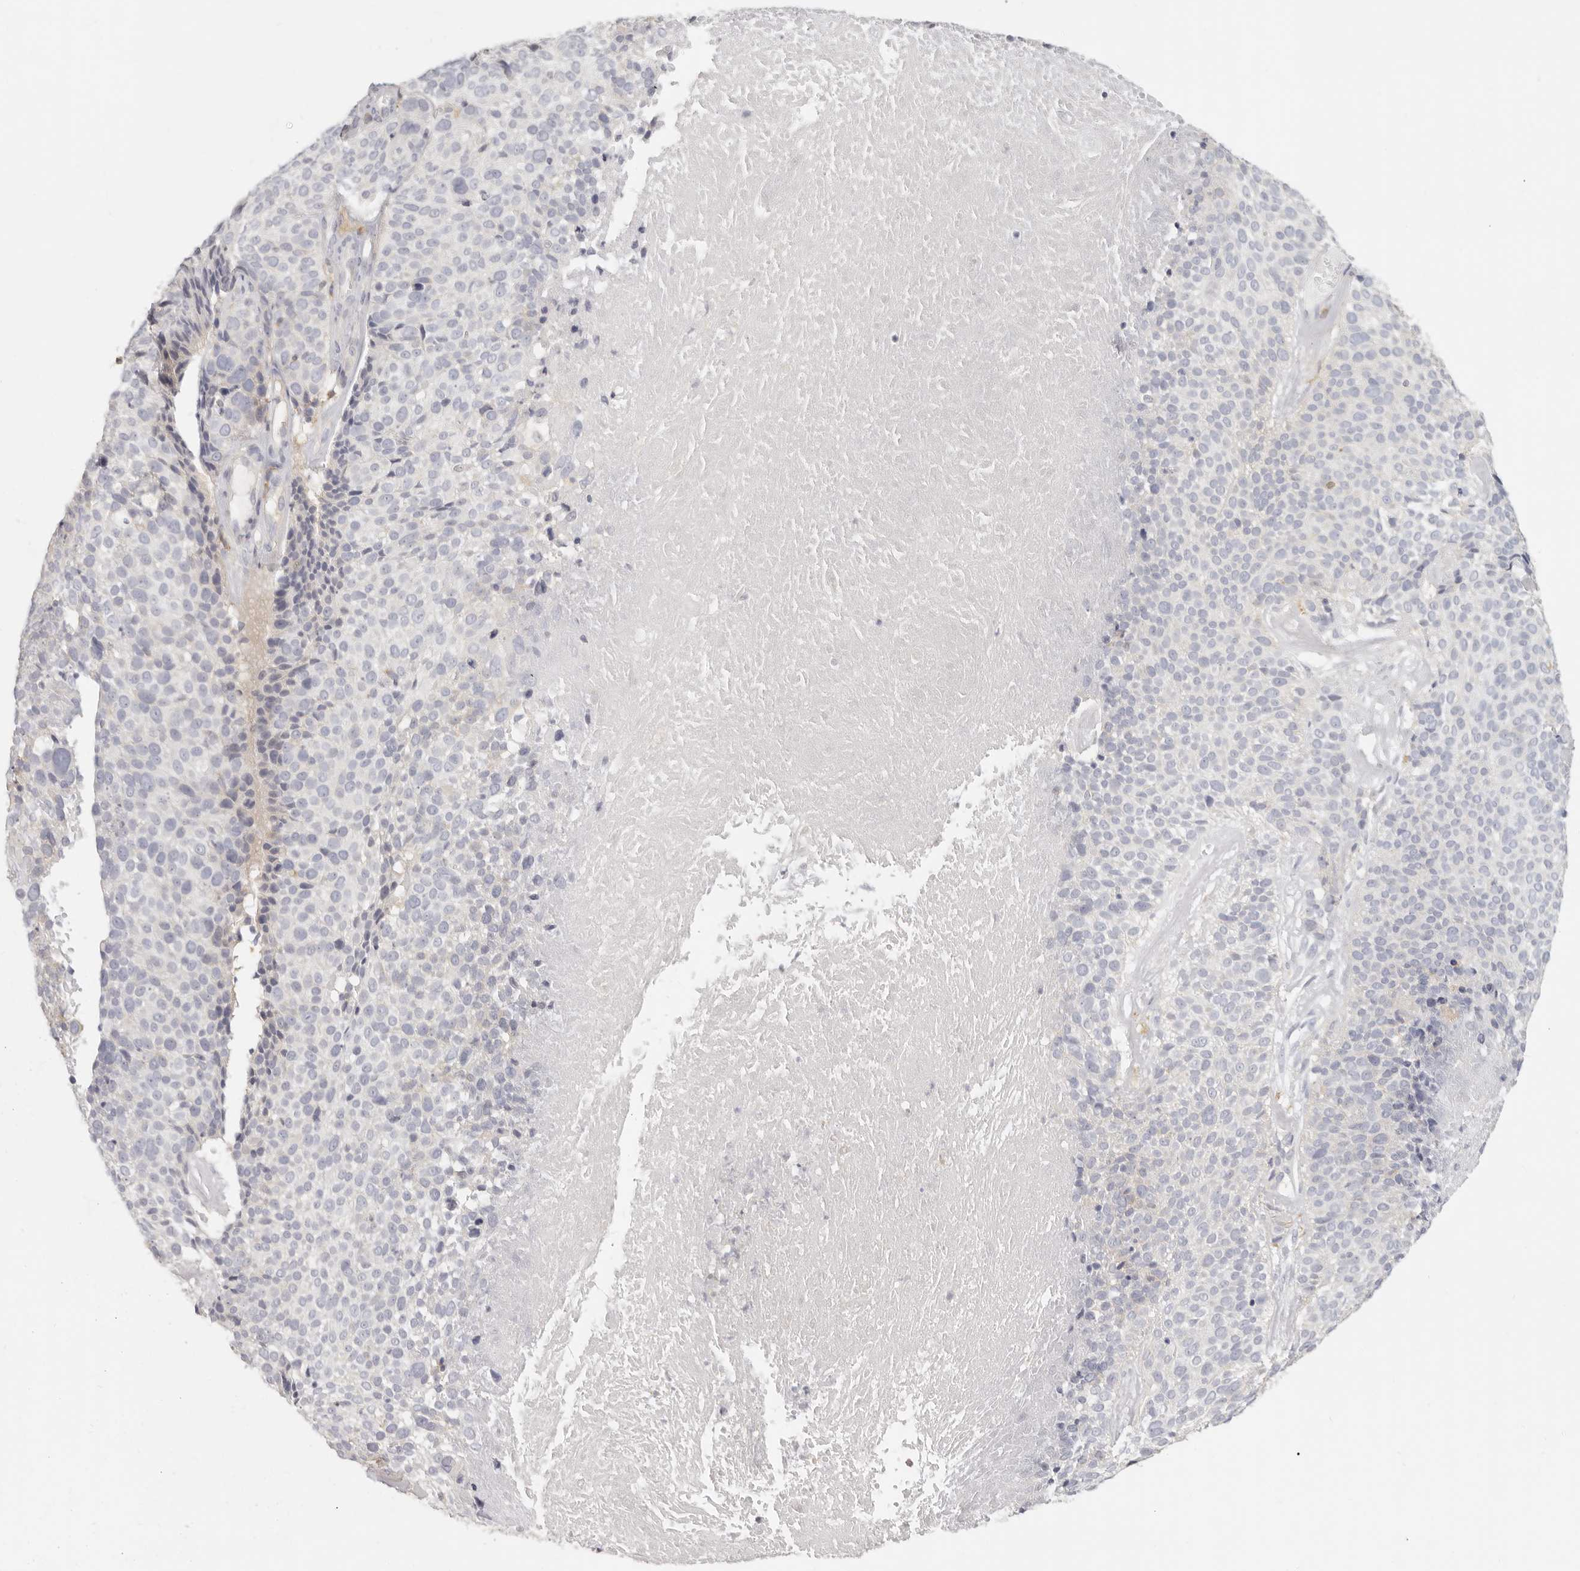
{"staining": {"intensity": "negative", "quantity": "none", "location": "none"}, "tissue": "cervical cancer", "cell_type": "Tumor cells", "image_type": "cancer", "snomed": [{"axis": "morphology", "description": "Squamous cell carcinoma, NOS"}, {"axis": "topography", "description": "Cervix"}], "caption": "High power microscopy micrograph of an immunohistochemistry micrograph of squamous cell carcinoma (cervical), revealing no significant staining in tumor cells. (DAB immunohistochemistry, high magnification).", "gene": "NIBAN1", "patient": {"sex": "female", "age": 74}}